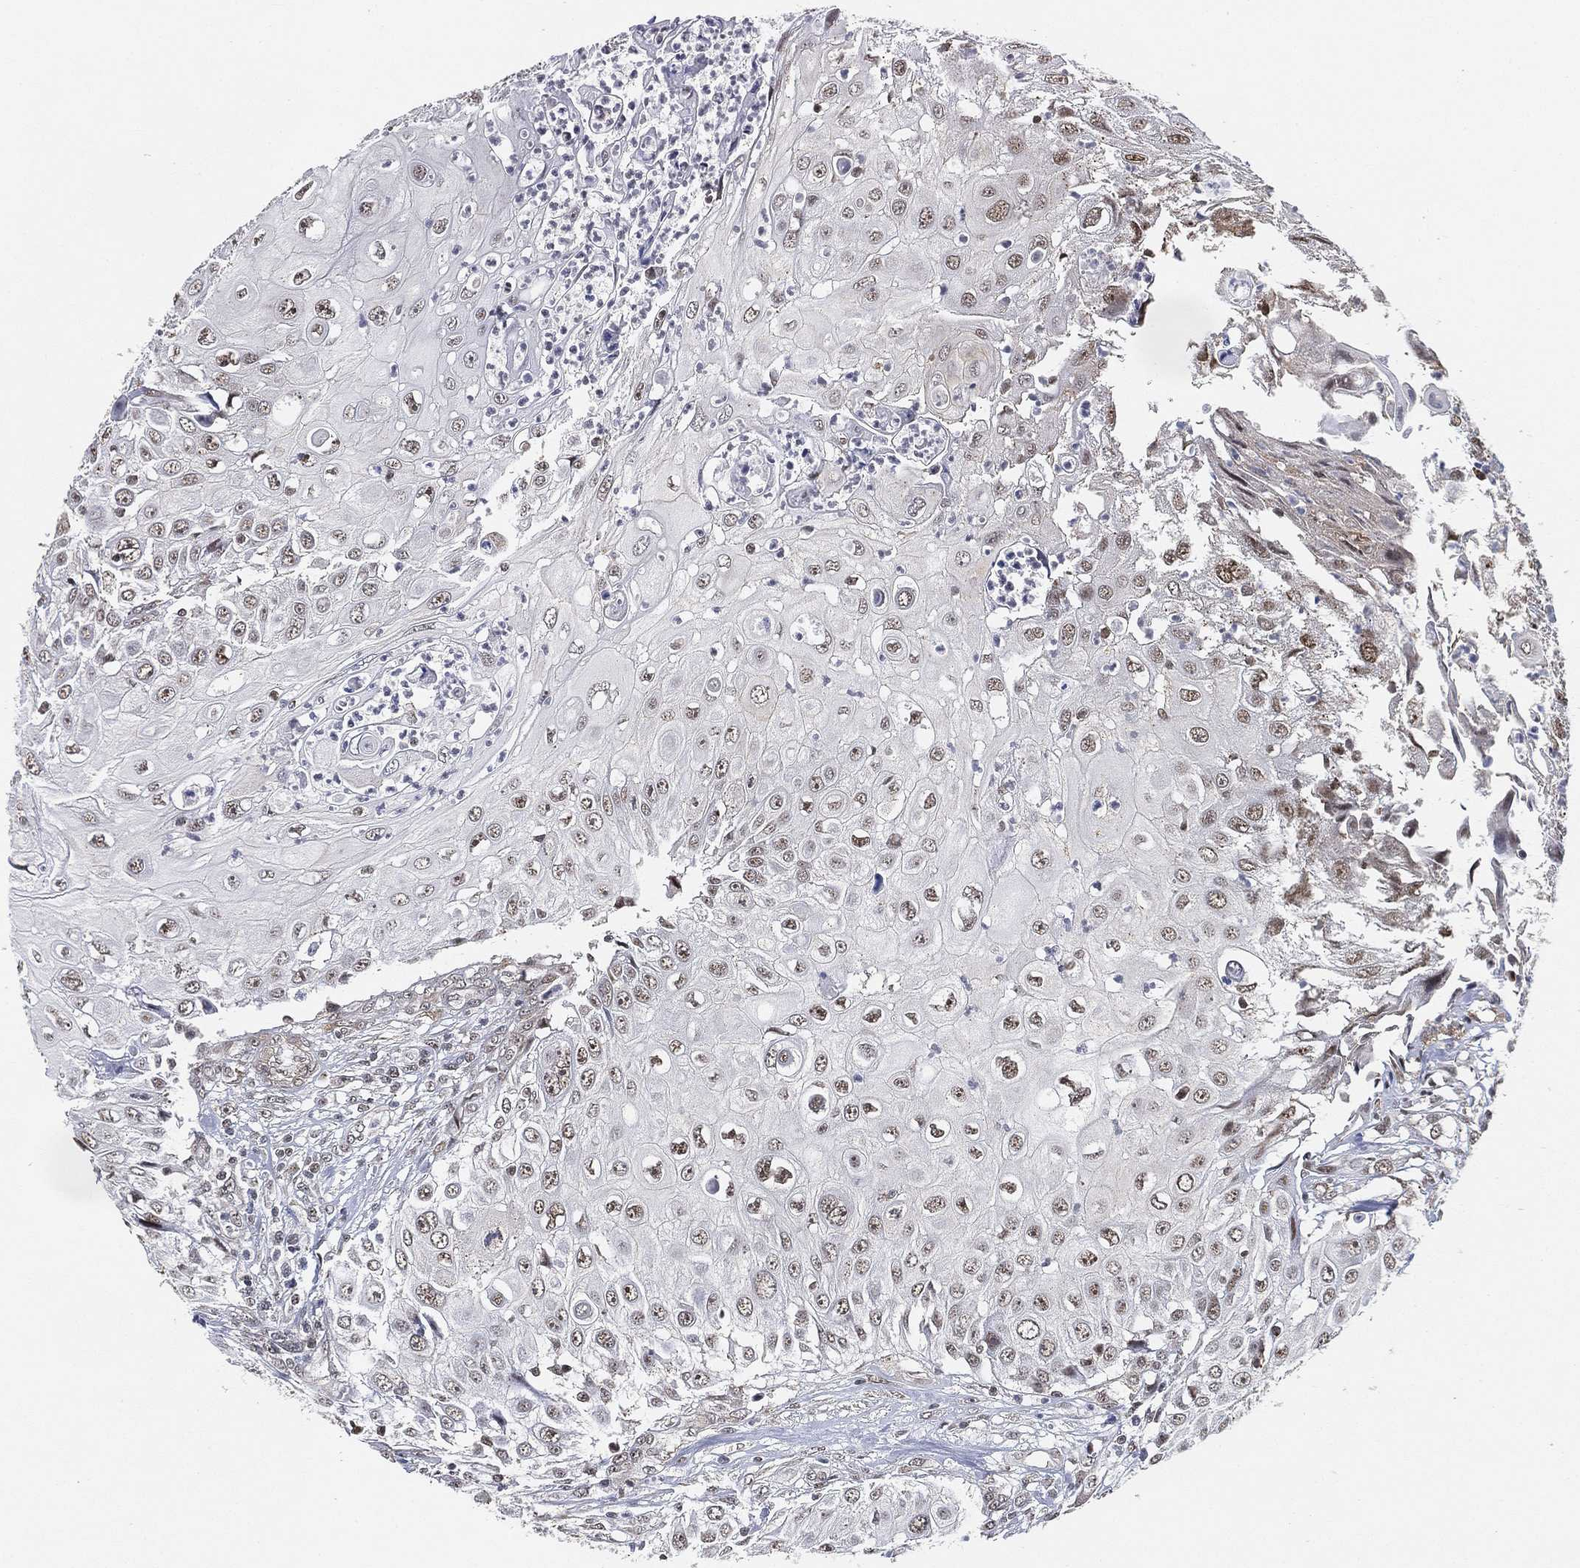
{"staining": {"intensity": "moderate", "quantity": "<25%", "location": "nuclear"}, "tissue": "urothelial cancer", "cell_type": "Tumor cells", "image_type": "cancer", "snomed": [{"axis": "morphology", "description": "Urothelial carcinoma, High grade"}, {"axis": "topography", "description": "Urinary bladder"}], "caption": "The micrograph exhibits staining of urothelial carcinoma (high-grade), revealing moderate nuclear protein expression (brown color) within tumor cells. (IHC, brightfield microscopy, high magnification).", "gene": "RSRC2", "patient": {"sex": "female", "age": 79}}